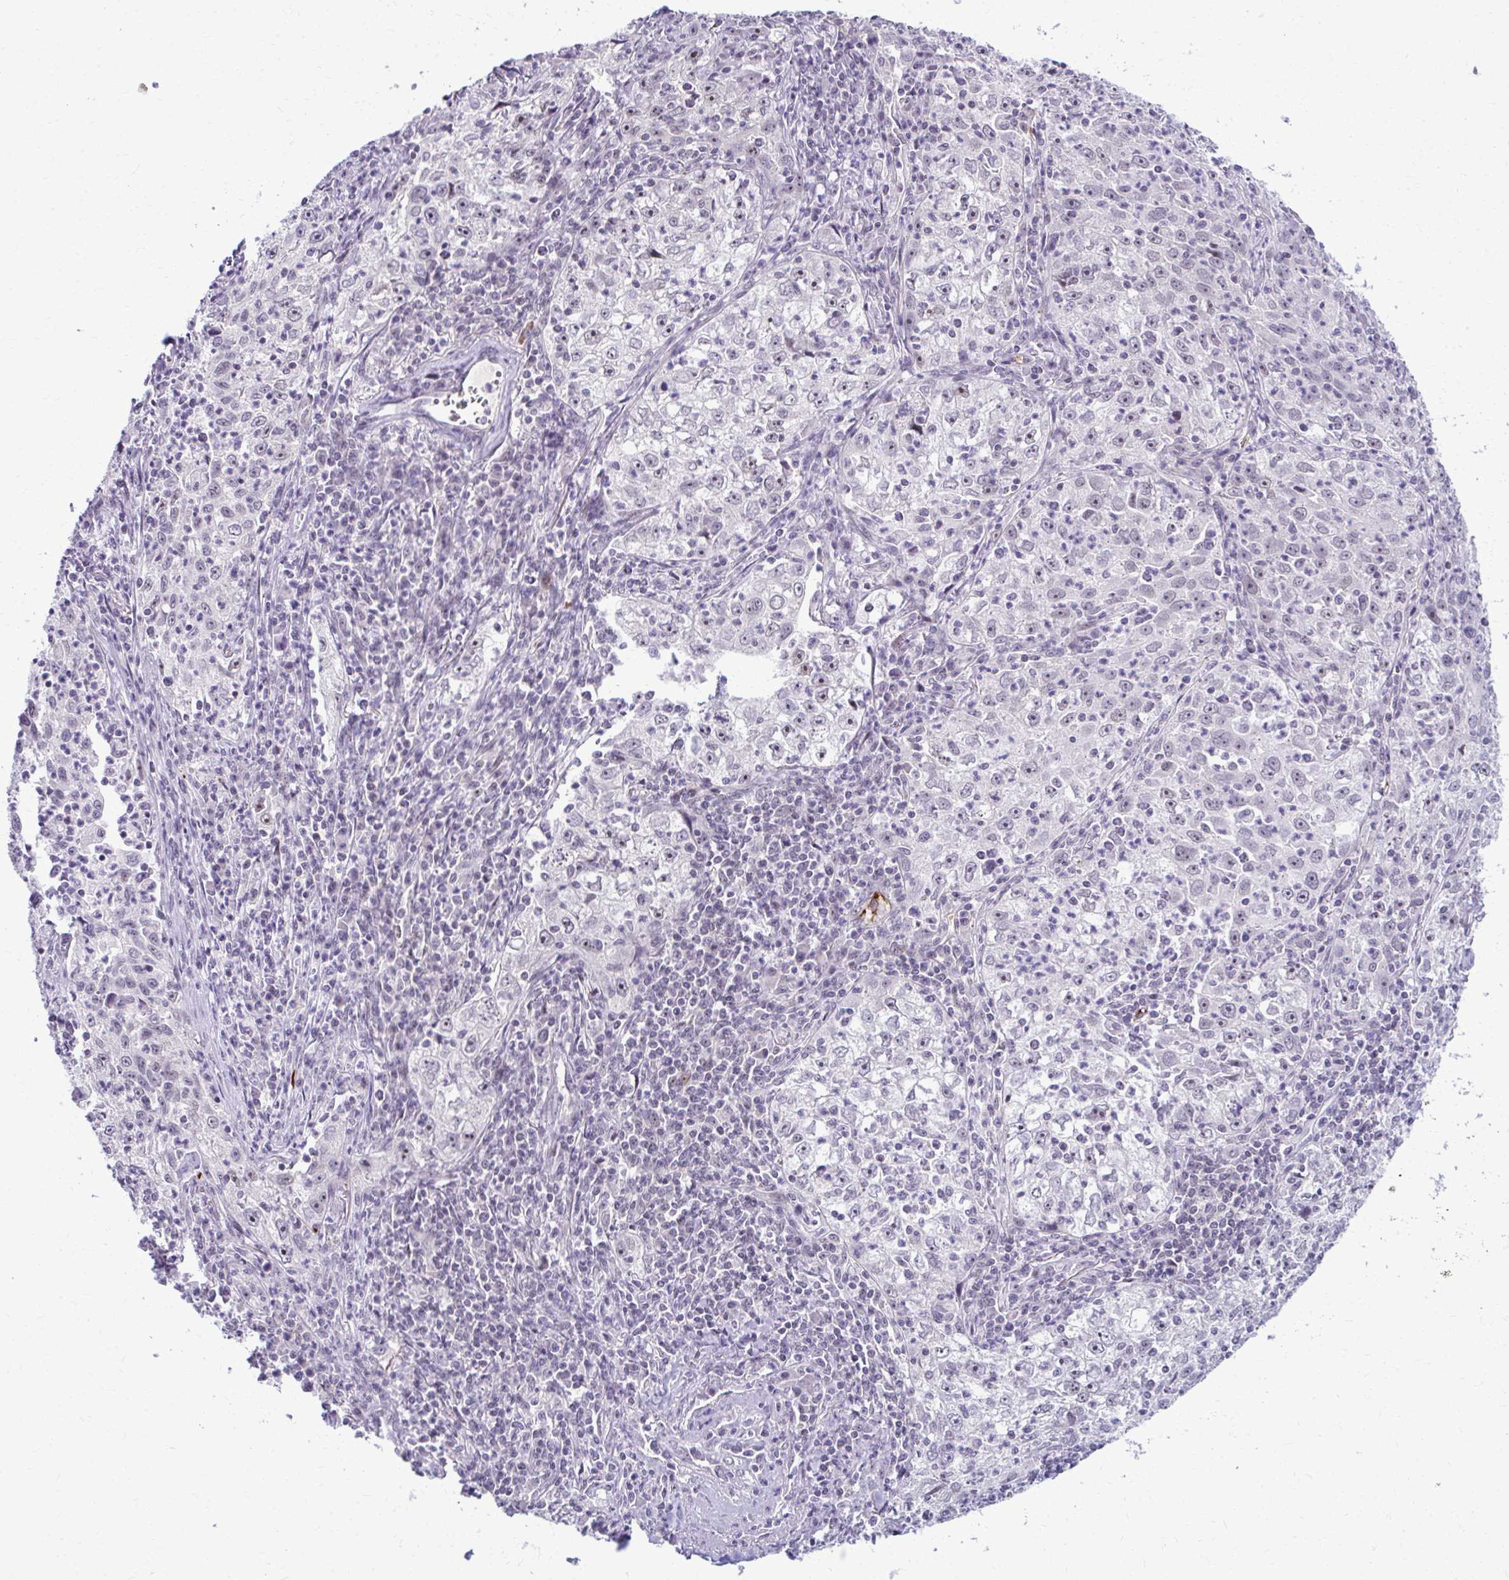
{"staining": {"intensity": "negative", "quantity": "none", "location": "none"}, "tissue": "lung cancer", "cell_type": "Tumor cells", "image_type": "cancer", "snomed": [{"axis": "morphology", "description": "Squamous cell carcinoma, NOS"}, {"axis": "topography", "description": "Lung"}], "caption": "The immunohistochemistry micrograph has no significant staining in tumor cells of squamous cell carcinoma (lung) tissue.", "gene": "MAF1", "patient": {"sex": "male", "age": 71}}